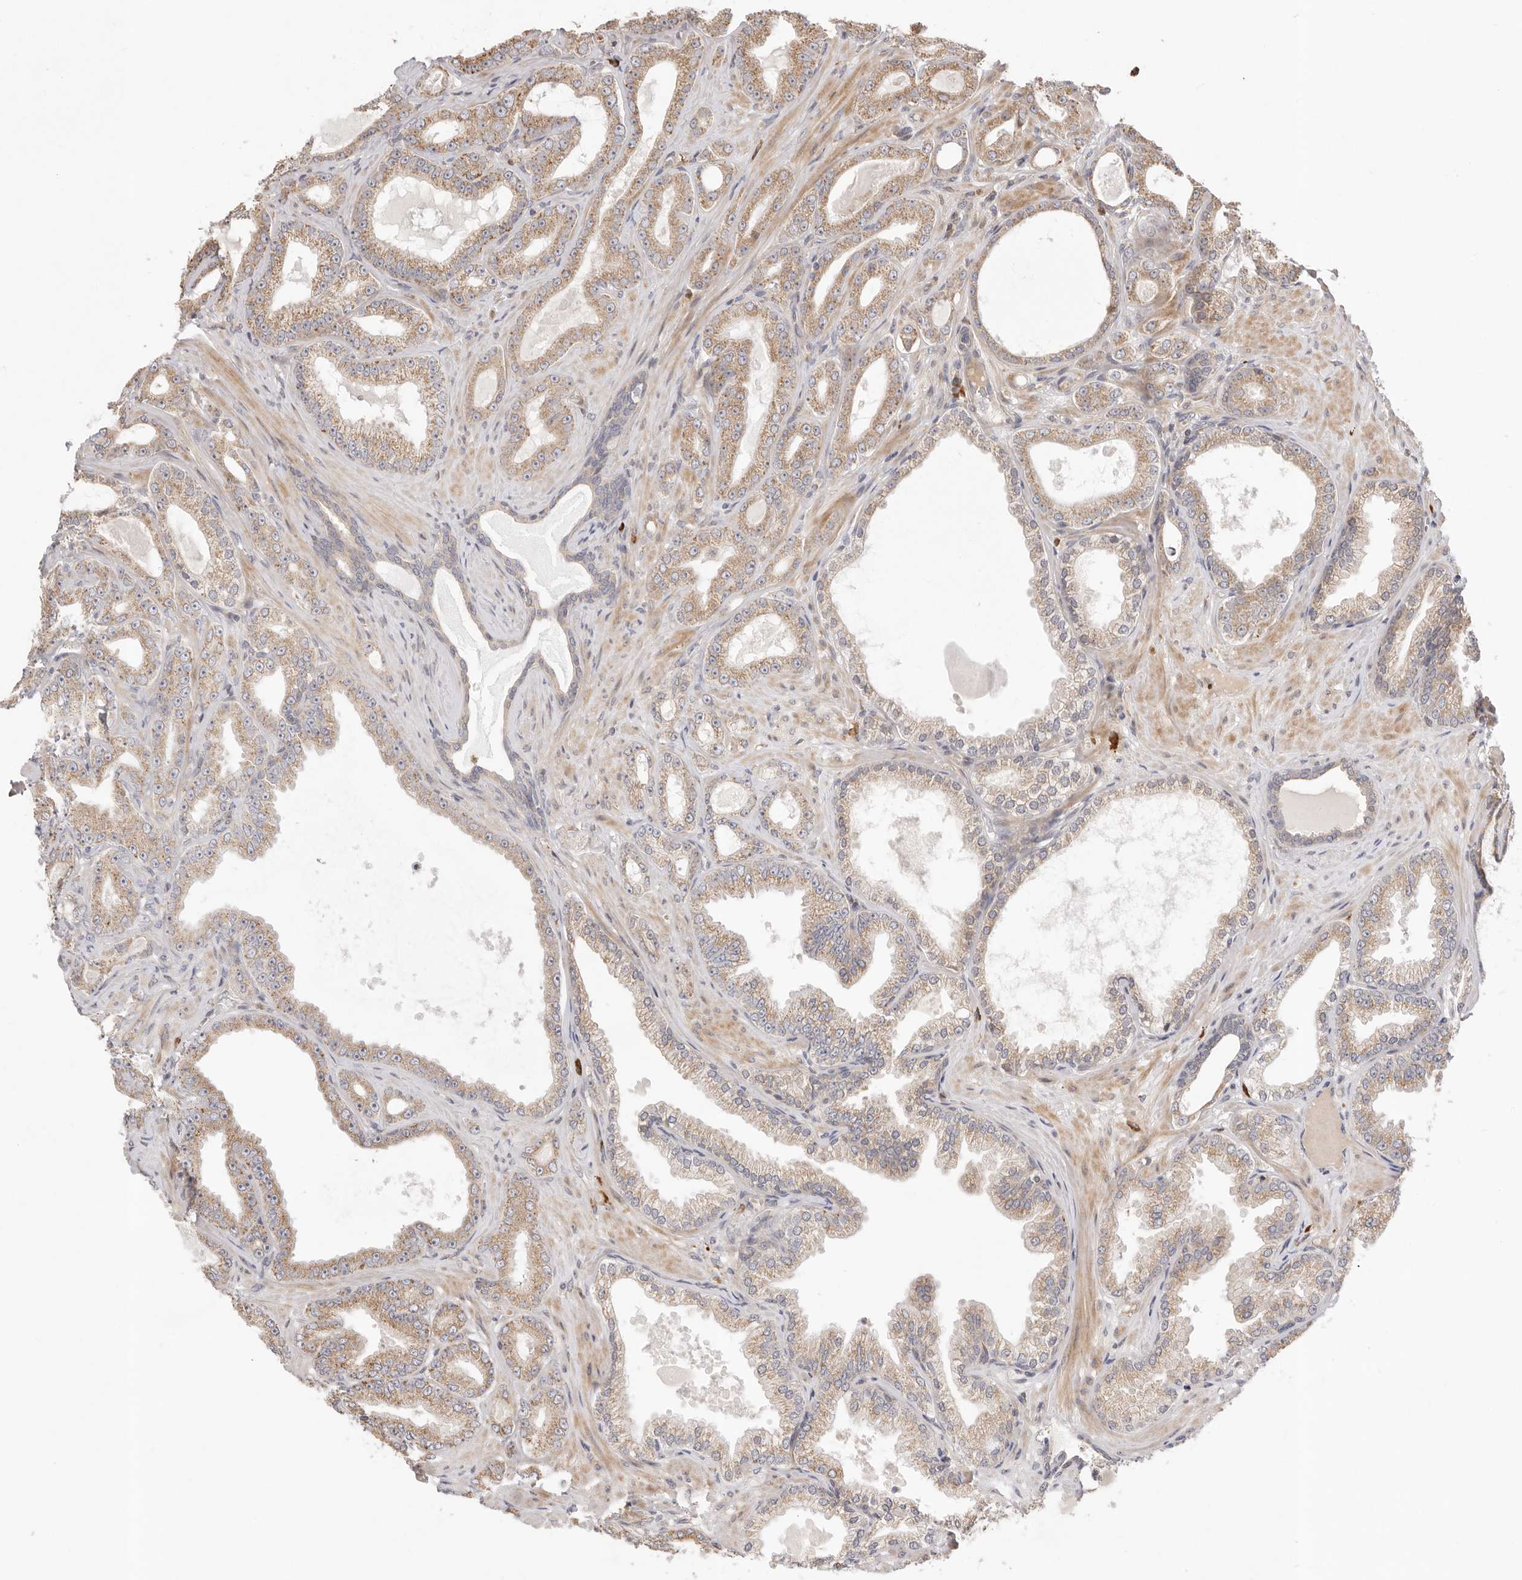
{"staining": {"intensity": "moderate", "quantity": ">75%", "location": "cytoplasmic/membranous"}, "tissue": "prostate cancer", "cell_type": "Tumor cells", "image_type": "cancer", "snomed": [{"axis": "morphology", "description": "Adenocarcinoma, Low grade"}, {"axis": "topography", "description": "Prostate"}], "caption": "High-power microscopy captured an immunohistochemistry (IHC) micrograph of prostate cancer, revealing moderate cytoplasmic/membranous expression in approximately >75% of tumor cells. The staining is performed using DAB brown chromogen to label protein expression. The nuclei are counter-stained blue using hematoxylin.", "gene": "USH1C", "patient": {"sex": "male", "age": 63}}